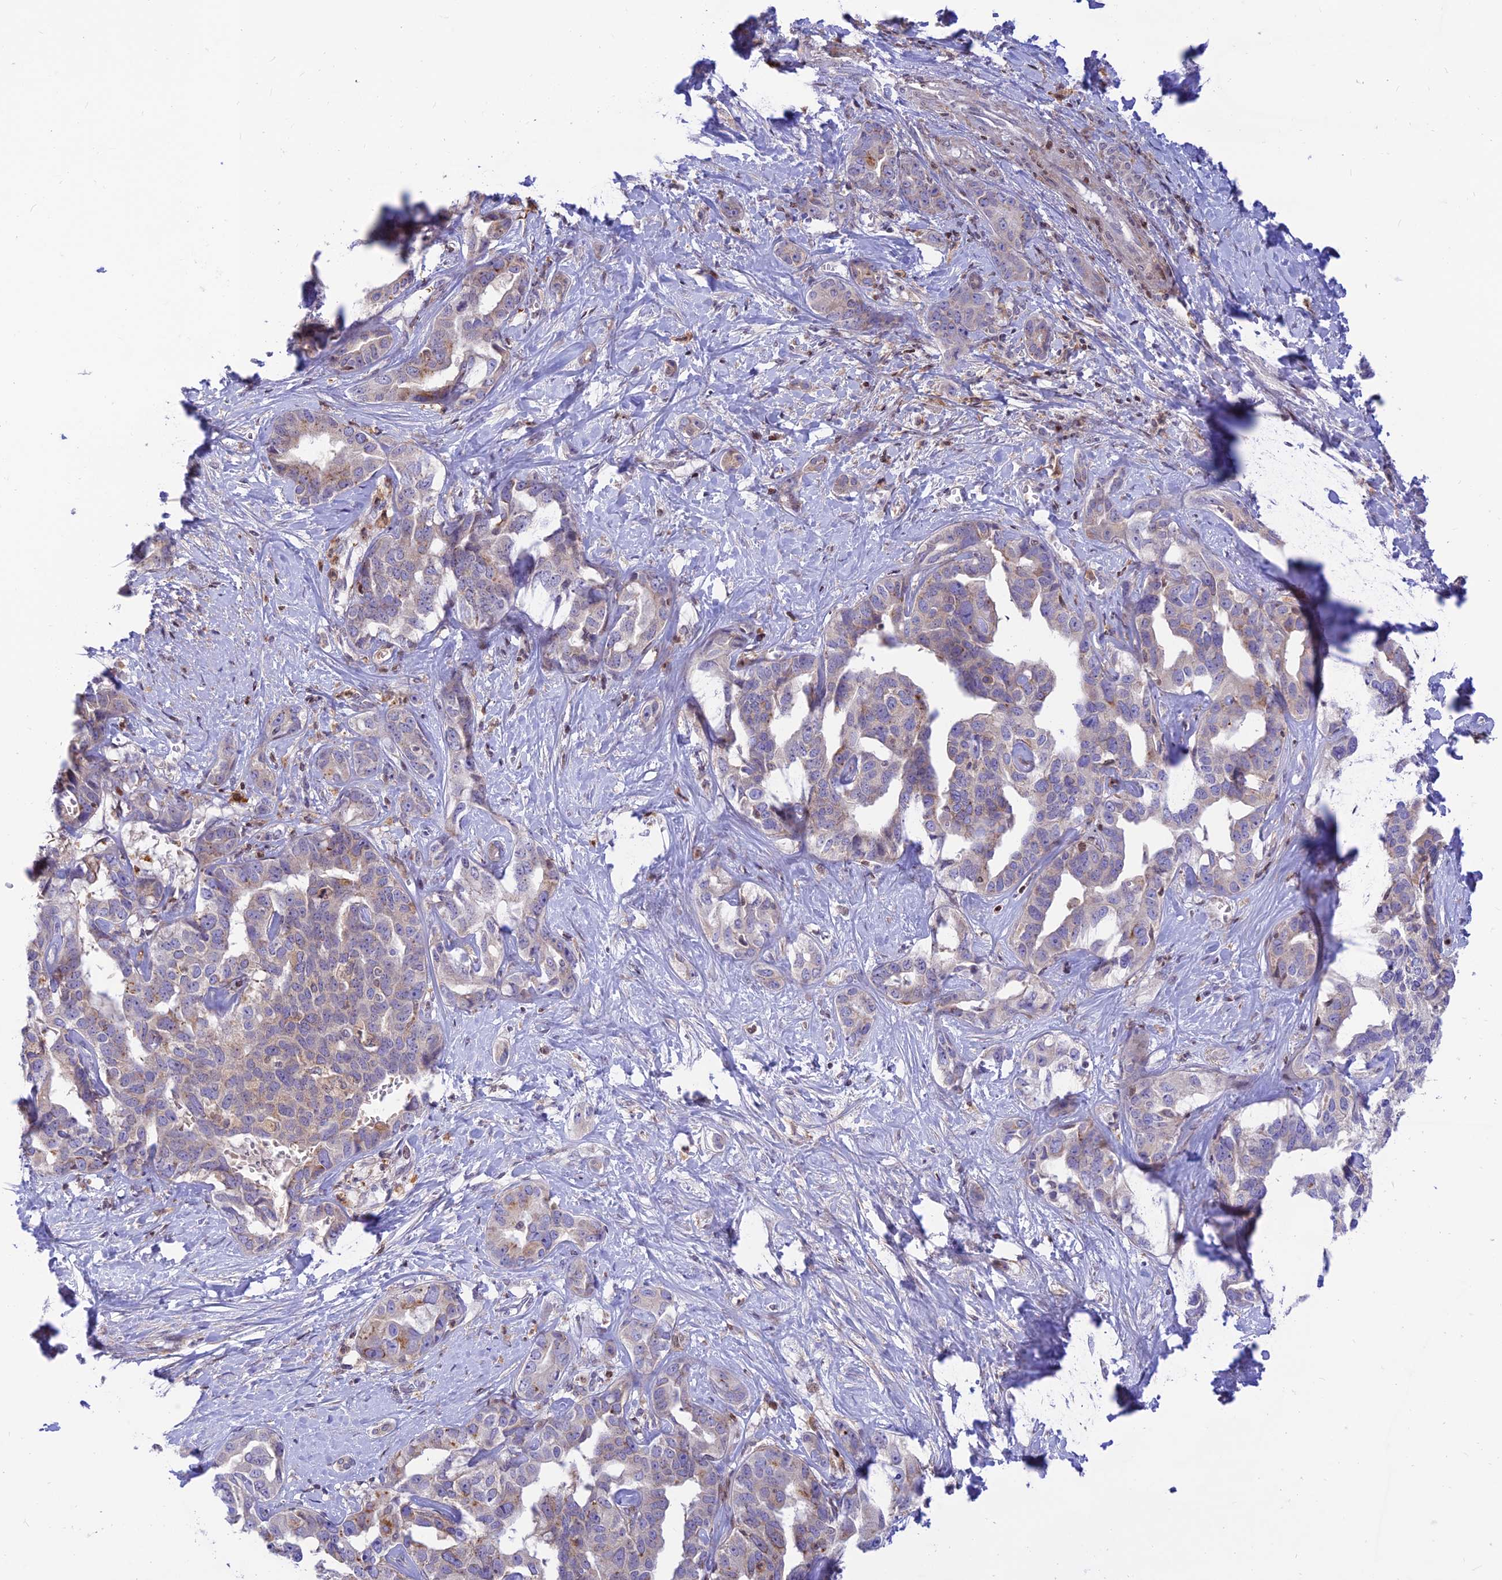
{"staining": {"intensity": "weak", "quantity": "<25%", "location": "cytoplasmic/membranous"}, "tissue": "liver cancer", "cell_type": "Tumor cells", "image_type": "cancer", "snomed": [{"axis": "morphology", "description": "Cholangiocarcinoma"}, {"axis": "topography", "description": "Liver"}], "caption": "Cholangiocarcinoma (liver) was stained to show a protein in brown. There is no significant positivity in tumor cells. (DAB (3,3'-diaminobenzidine) IHC, high magnification).", "gene": "FAM186B", "patient": {"sex": "male", "age": 59}}